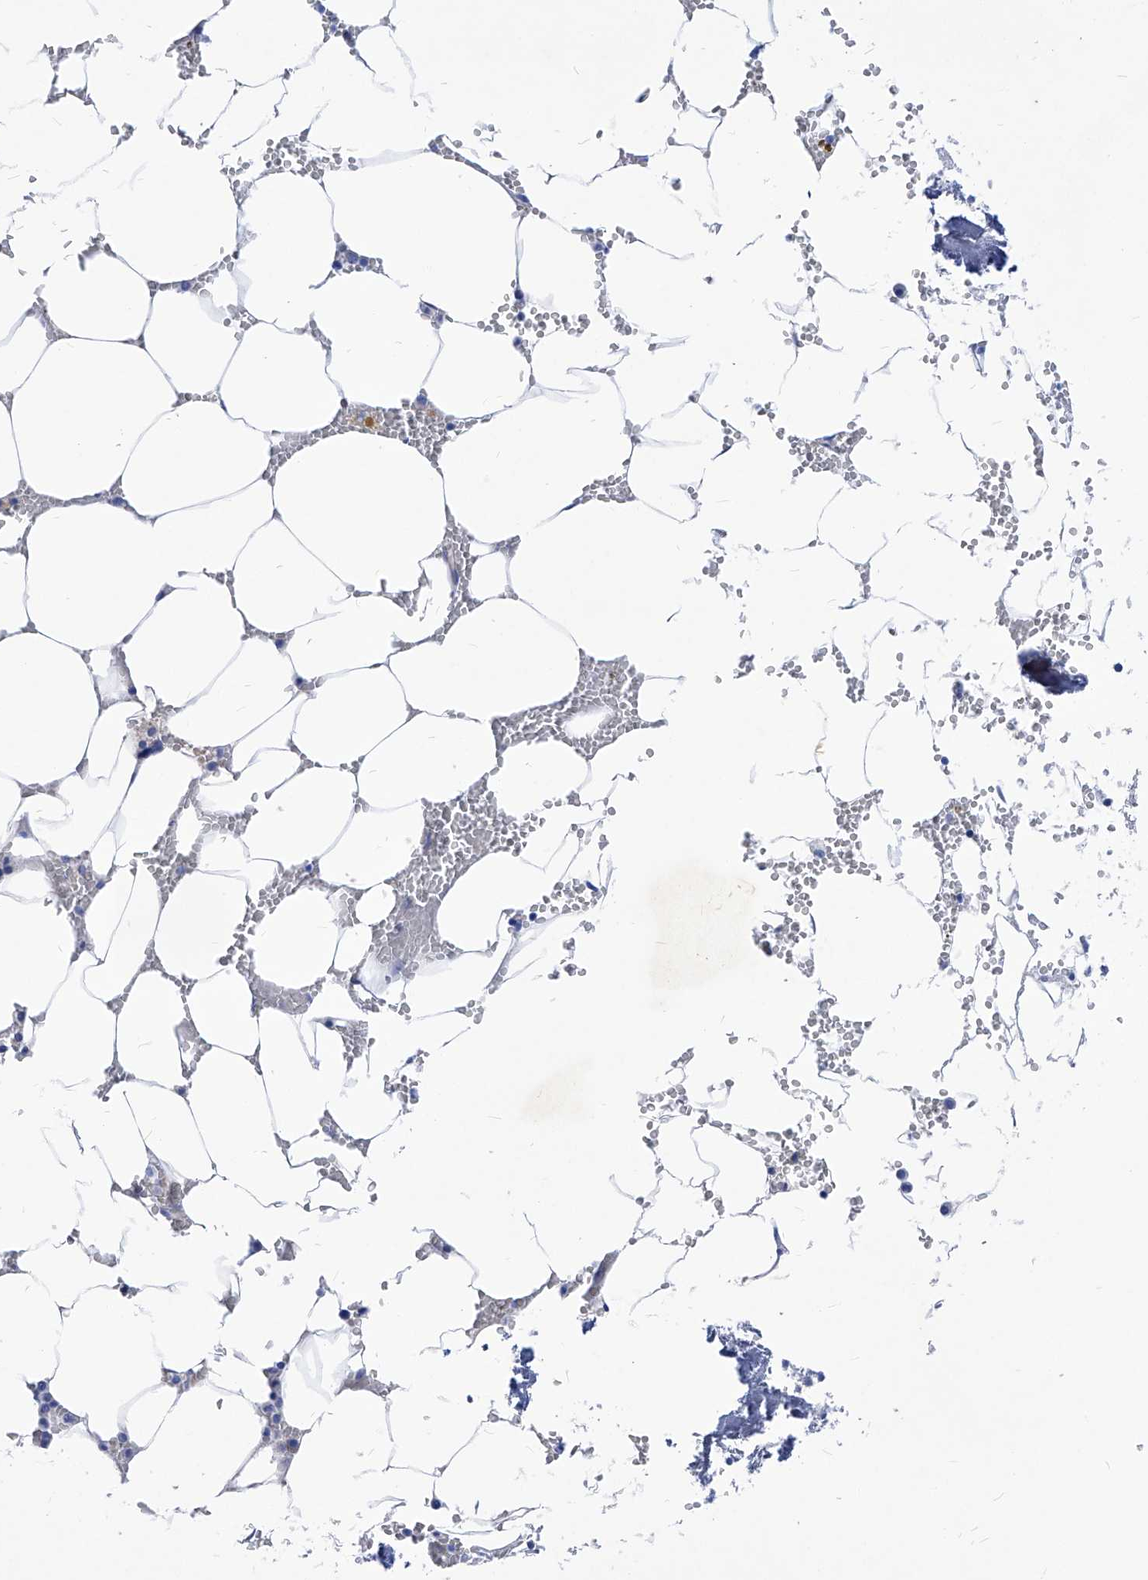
{"staining": {"intensity": "negative", "quantity": "none", "location": "none"}, "tissue": "bone marrow", "cell_type": "Hematopoietic cells", "image_type": "normal", "snomed": [{"axis": "morphology", "description": "Normal tissue, NOS"}, {"axis": "topography", "description": "Bone marrow"}], "caption": "This is a micrograph of immunohistochemistry staining of benign bone marrow, which shows no staining in hematopoietic cells. Brightfield microscopy of immunohistochemistry stained with DAB (brown) and hematoxylin (blue), captured at high magnification.", "gene": "XPNPEP1", "patient": {"sex": "male", "age": 70}}